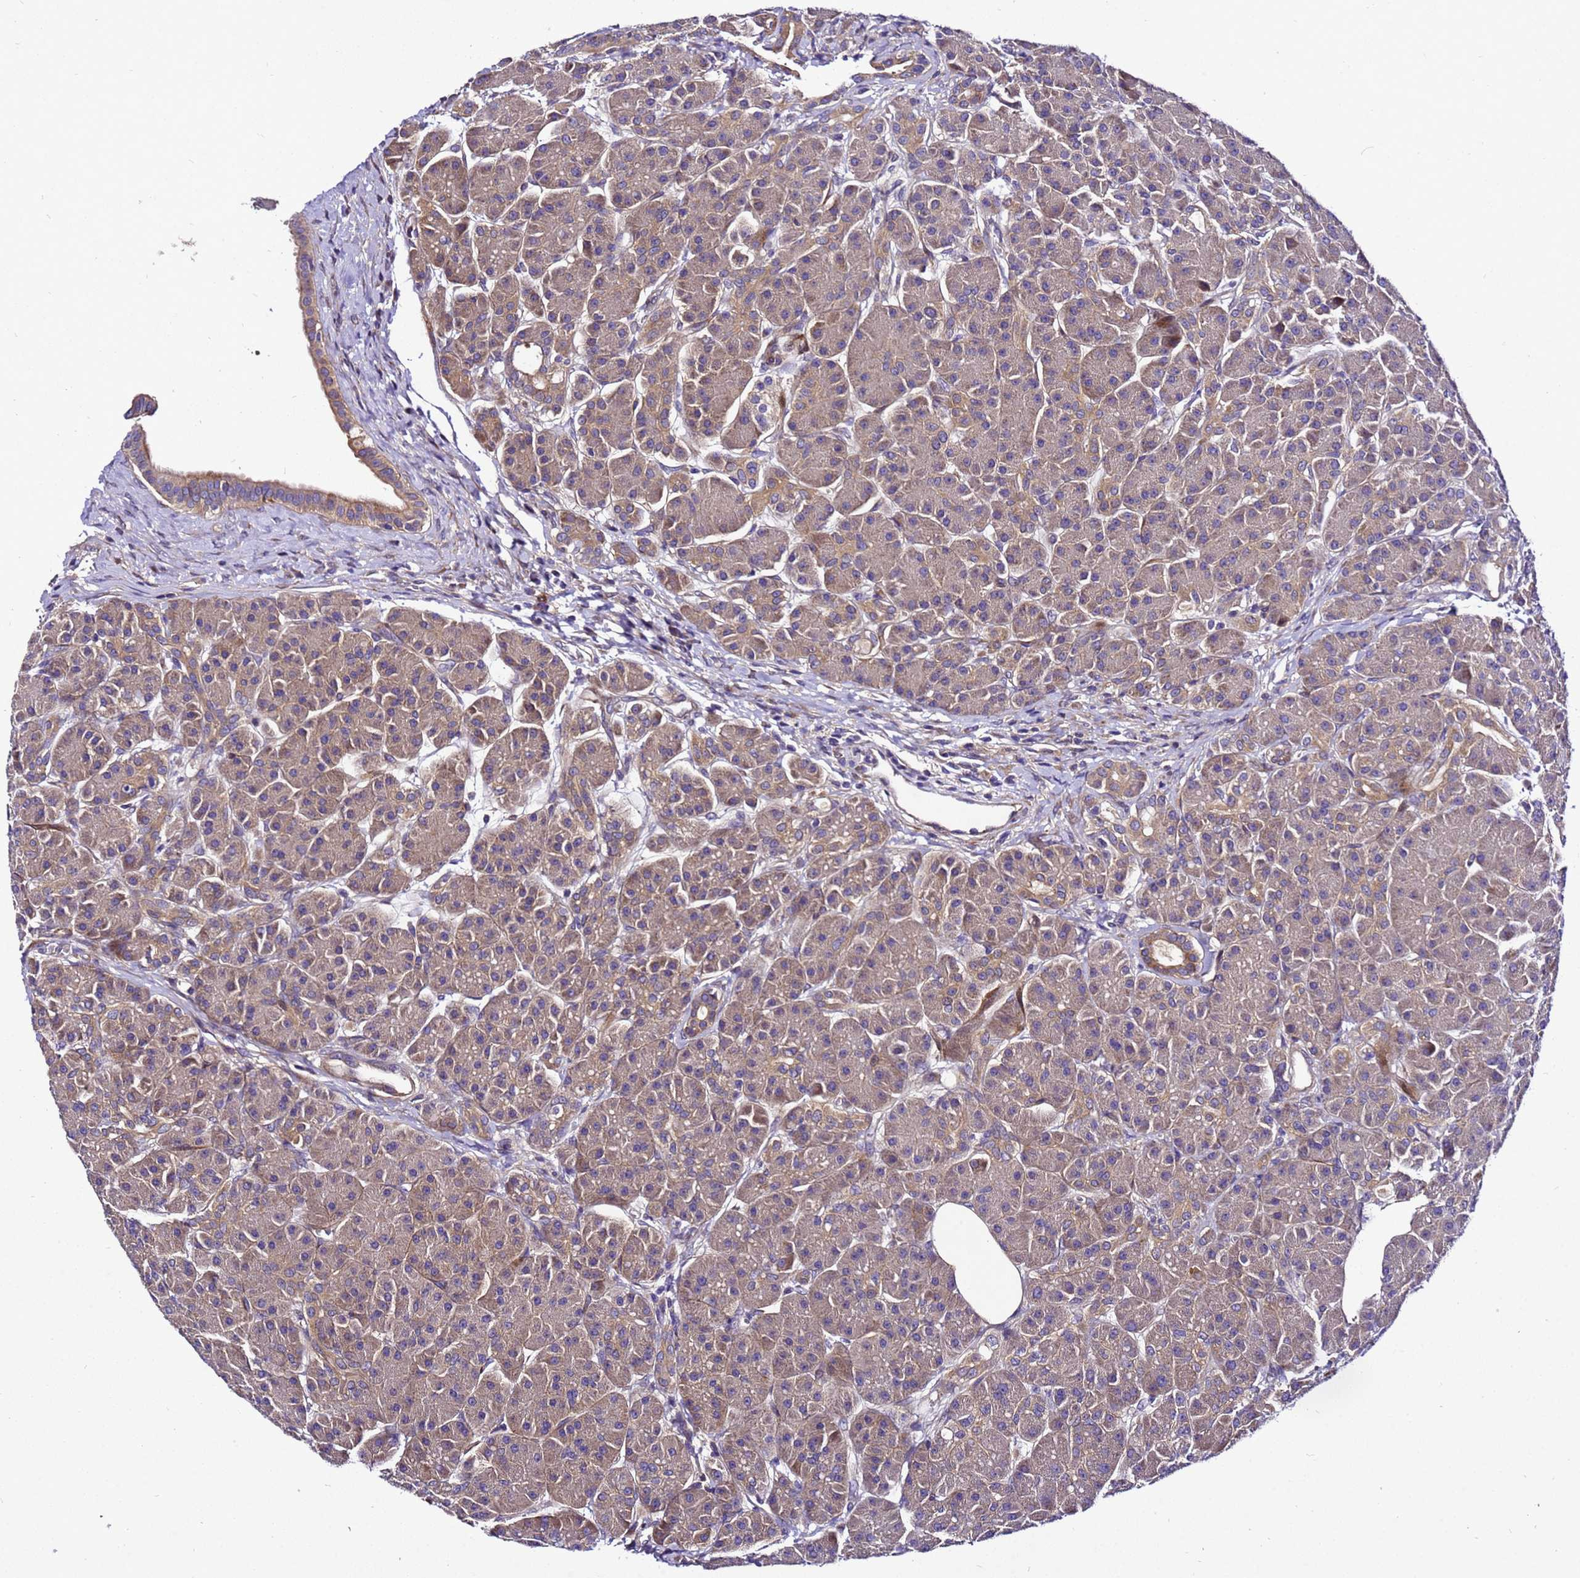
{"staining": {"intensity": "moderate", "quantity": ">75%", "location": "cytoplasmic/membranous"}, "tissue": "pancreas", "cell_type": "Exocrine glandular cells", "image_type": "normal", "snomed": [{"axis": "morphology", "description": "Normal tissue, NOS"}, {"axis": "topography", "description": "Pancreas"}], "caption": "Protein staining shows moderate cytoplasmic/membranous expression in about >75% of exocrine glandular cells in benign pancreas.", "gene": "ZNF417", "patient": {"sex": "male", "age": 63}}